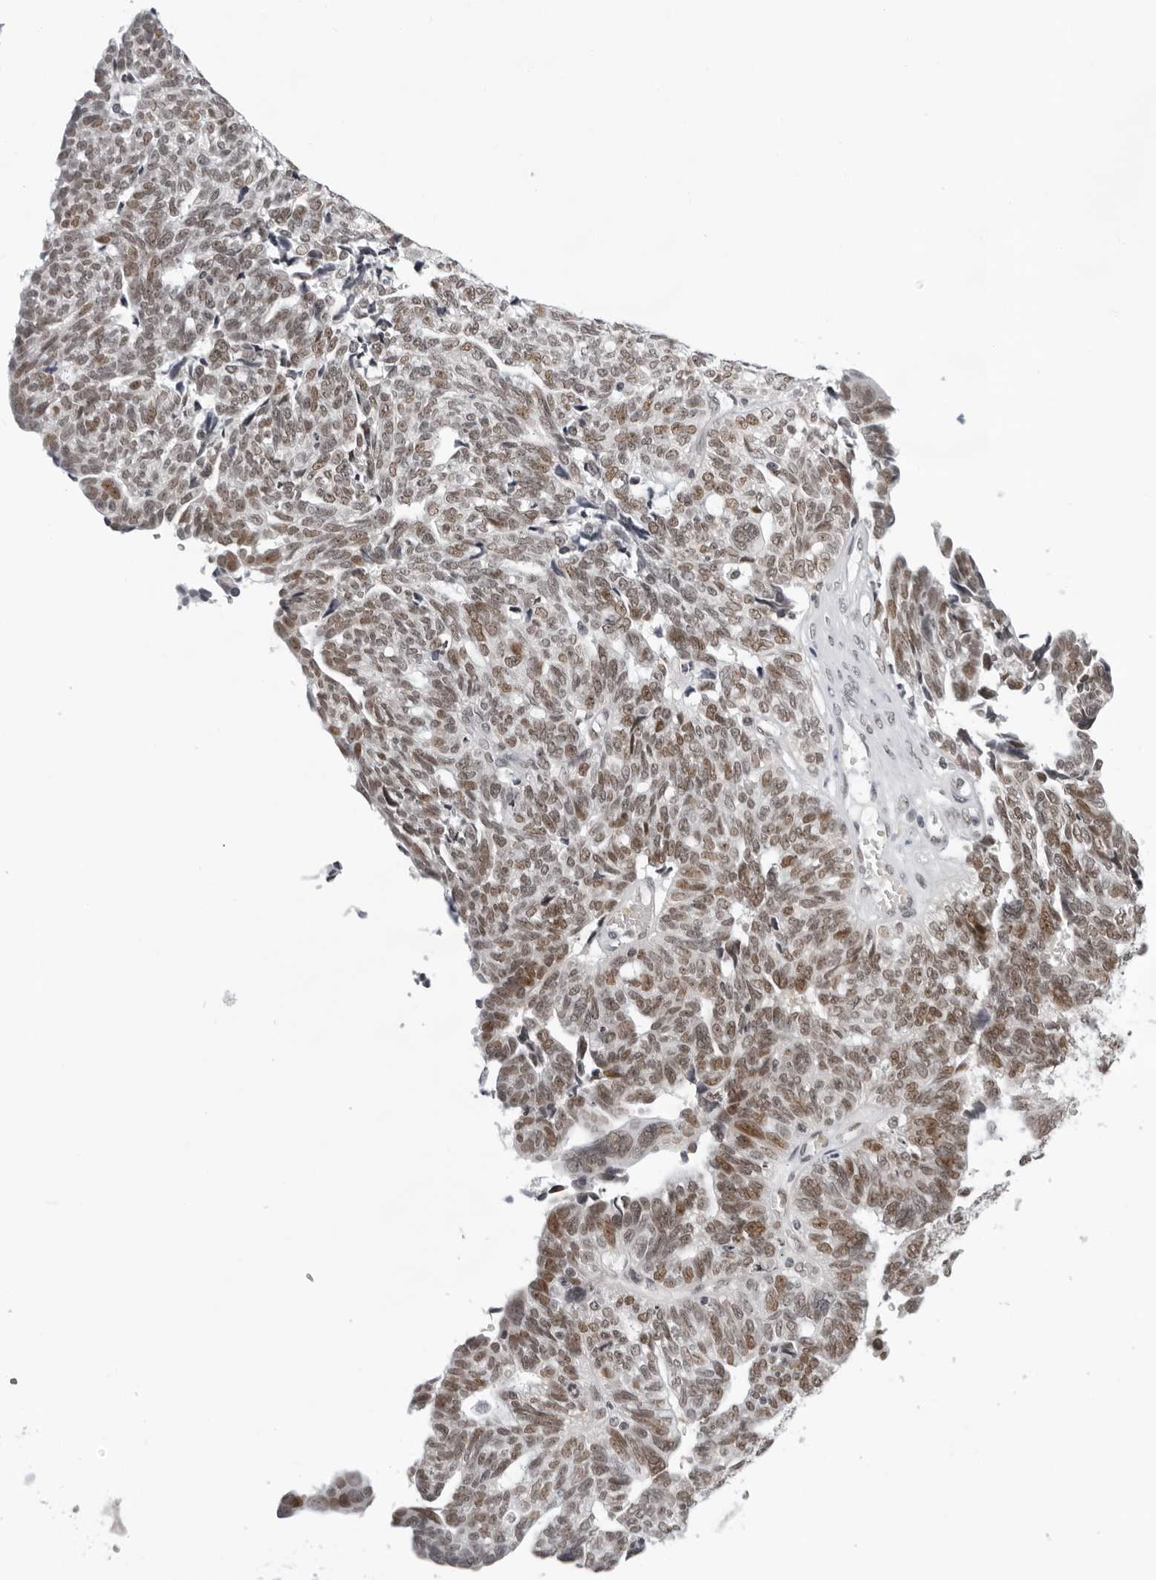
{"staining": {"intensity": "moderate", "quantity": ">75%", "location": "nuclear"}, "tissue": "ovarian cancer", "cell_type": "Tumor cells", "image_type": "cancer", "snomed": [{"axis": "morphology", "description": "Cystadenocarcinoma, serous, NOS"}, {"axis": "topography", "description": "Ovary"}], "caption": "This is an image of IHC staining of ovarian cancer, which shows moderate expression in the nuclear of tumor cells.", "gene": "USP1", "patient": {"sex": "female", "age": 79}}